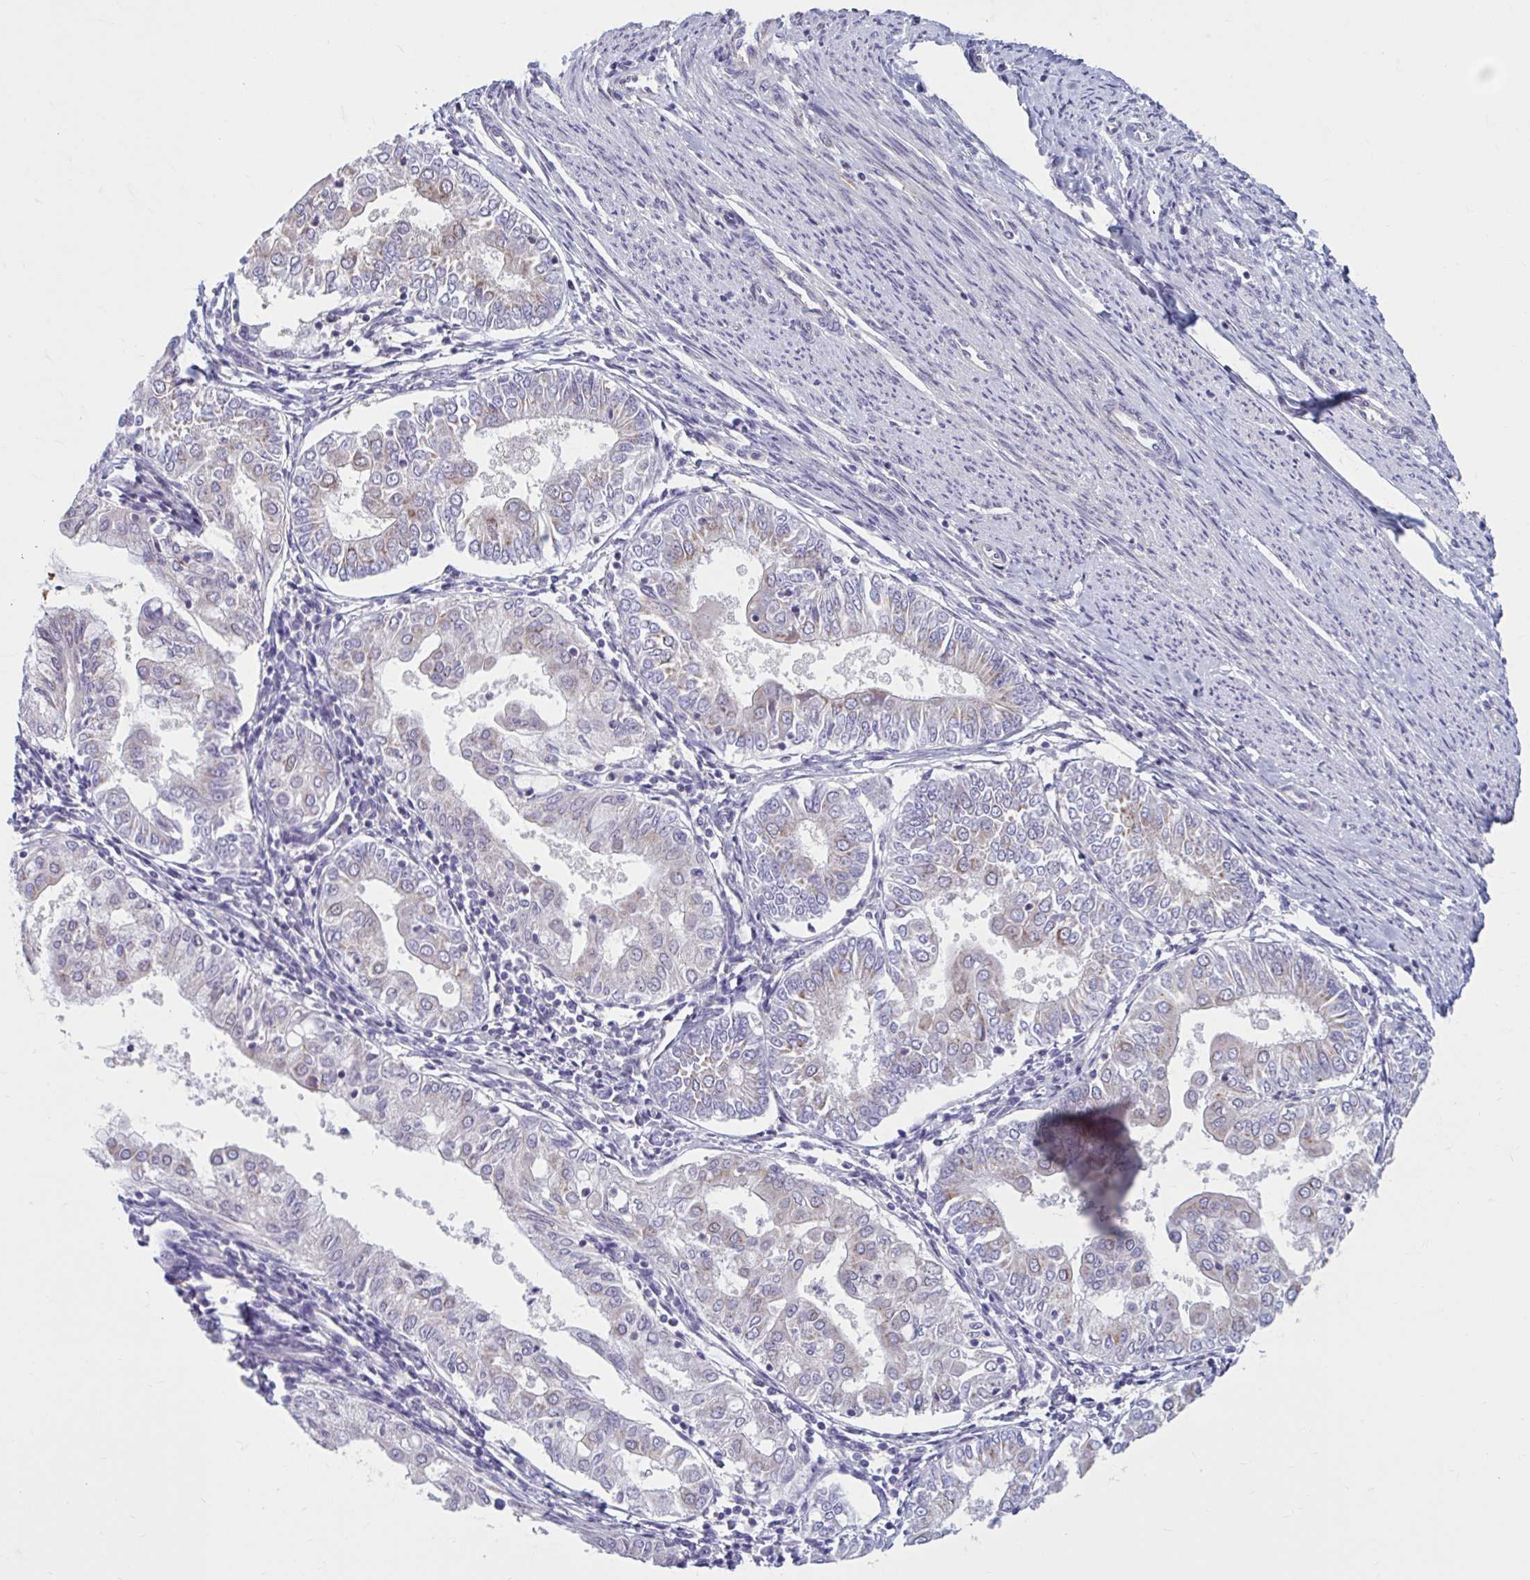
{"staining": {"intensity": "weak", "quantity": "<25%", "location": "cytoplasmic/membranous"}, "tissue": "endometrial cancer", "cell_type": "Tumor cells", "image_type": "cancer", "snomed": [{"axis": "morphology", "description": "Adenocarcinoma, NOS"}, {"axis": "topography", "description": "Endometrium"}], "caption": "IHC image of neoplastic tissue: endometrial cancer stained with DAB (3,3'-diaminobenzidine) displays no significant protein positivity in tumor cells.", "gene": "CHST3", "patient": {"sex": "female", "age": 68}}